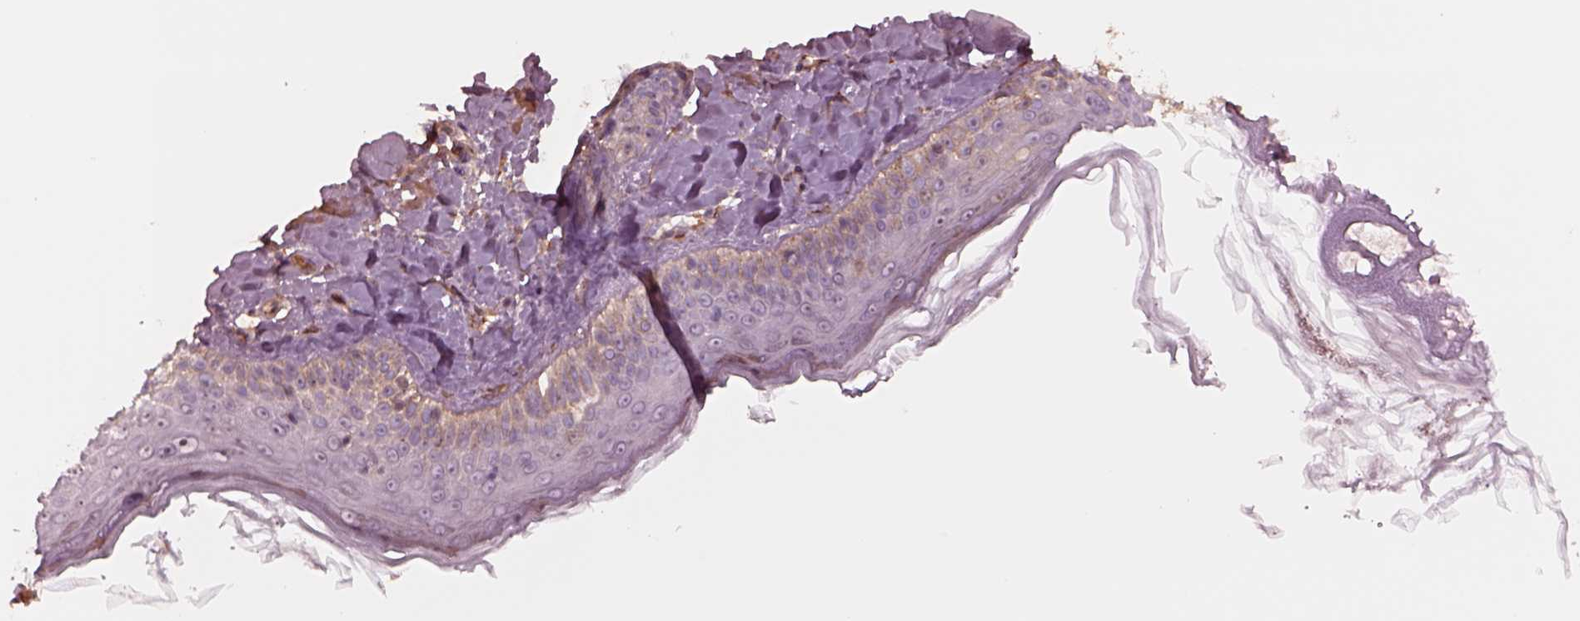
{"staining": {"intensity": "negative", "quantity": "none", "location": "none"}, "tissue": "skin", "cell_type": "Fibroblasts", "image_type": "normal", "snomed": [{"axis": "morphology", "description": "Normal tissue, NOS"}, {"axis": "topography", "description": "Skin"}], "caption": "Human skin stained for a protein using immunohistochemistry exhibits no positivity in fibroblasts.", "gene": "HTR1B", "patient": {"sex": "male", "age": 73}}